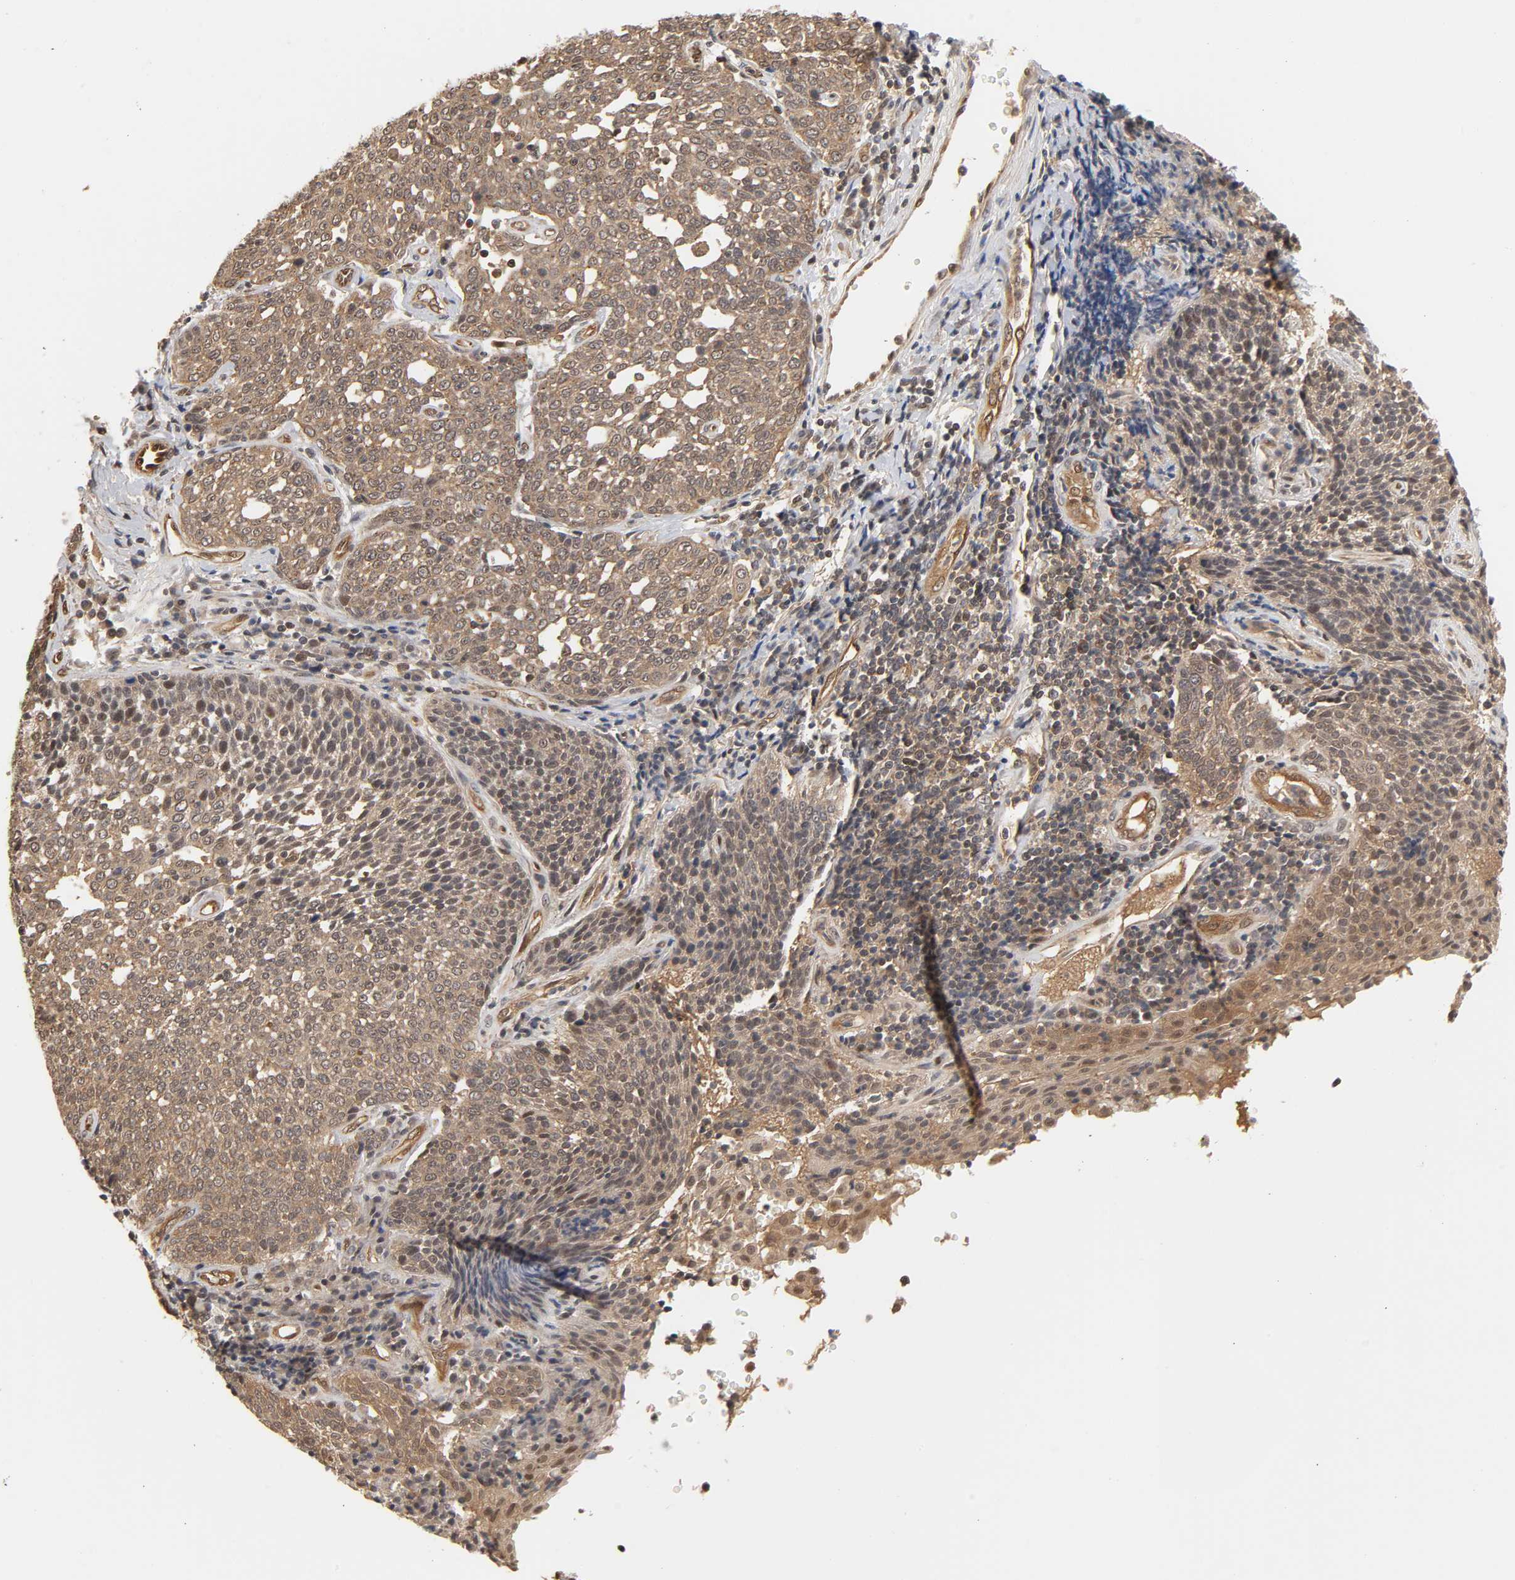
{"staining": {"intensity": "weak", "quantity": ">75%", "location": "cytoplasmic/membranous,nuclear"}, "tissue": "cervical cancer", "cell_type": "Tumor cells", "image_type": "cancer", "snomed": [{"axis": "morphology", "description": "Squamous cell carcinoma, NOS"}, {"axis": "topography", "description": "Cervix"}], "caption": "IHC photomicrograph of neoplastic tissue: human cervical cancer (squamous cell carcinoma) stained using IHC displays low levels of weak protein expression localized specifically in the cytoplasmic/membranous and nuclear of tumor cells, appearing as a cytoplasmic/membranous and nuclear brown color.", "gene": "CDC37", "patient": {"sex": "female", "age": 34}}